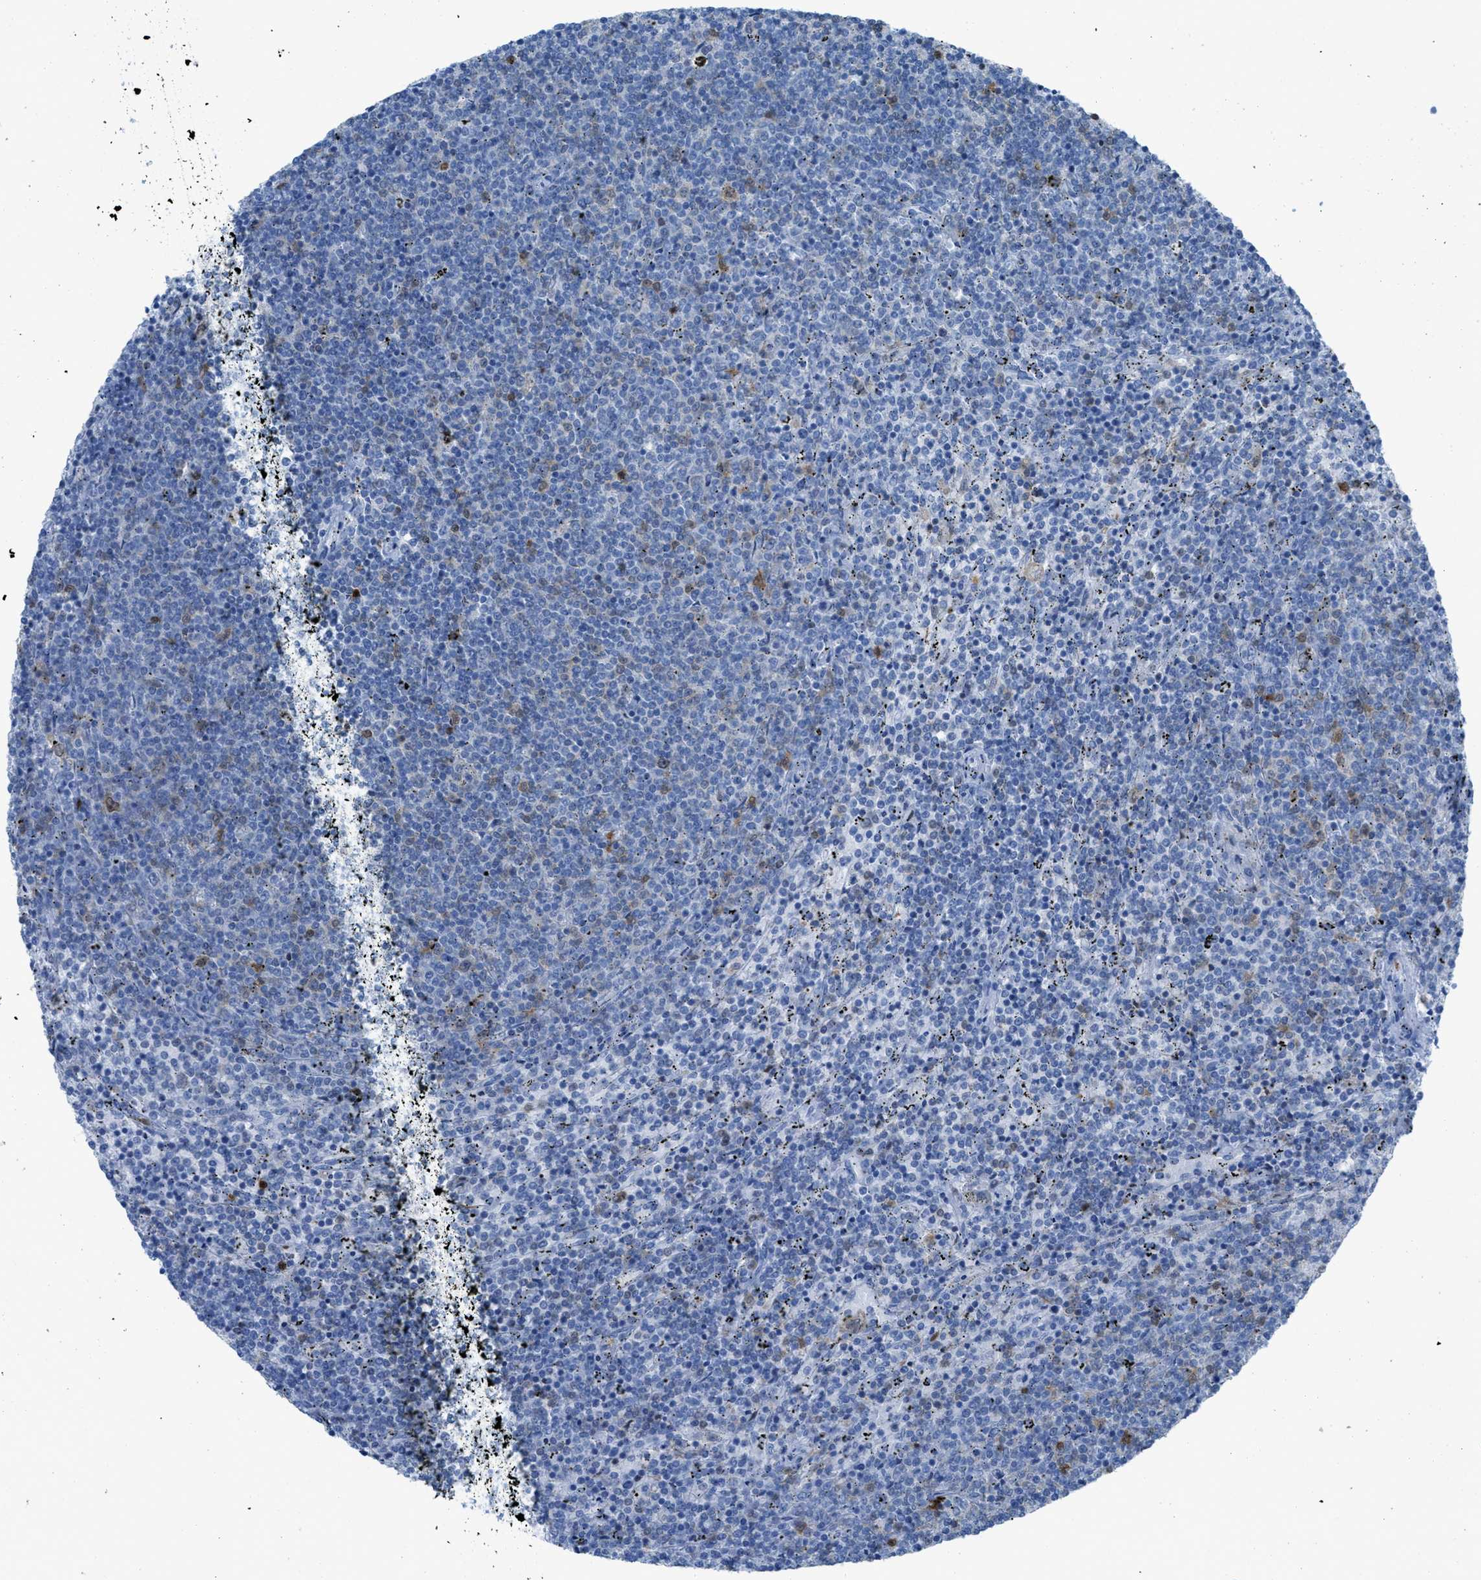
{"staining": {"intensity": "negative", "quantity": "none", "location": "none"}, "tissue": "lymphoma", "cell_type": "Tumor cells", "image_type": "cancer", "snomed": [{"axis": "morphology", "description": "Malignant lymphoma, non-Hodgkin's type, Low grade"}, {"axis": "topography", "description": "Spleen"}], "caption": "This is an immunohistochemistry photomicrograph of lymphoma. There is no expression in tumor cells.", "gene": "CDKN2A", "patient": {"sex": "female", "age": 50}}